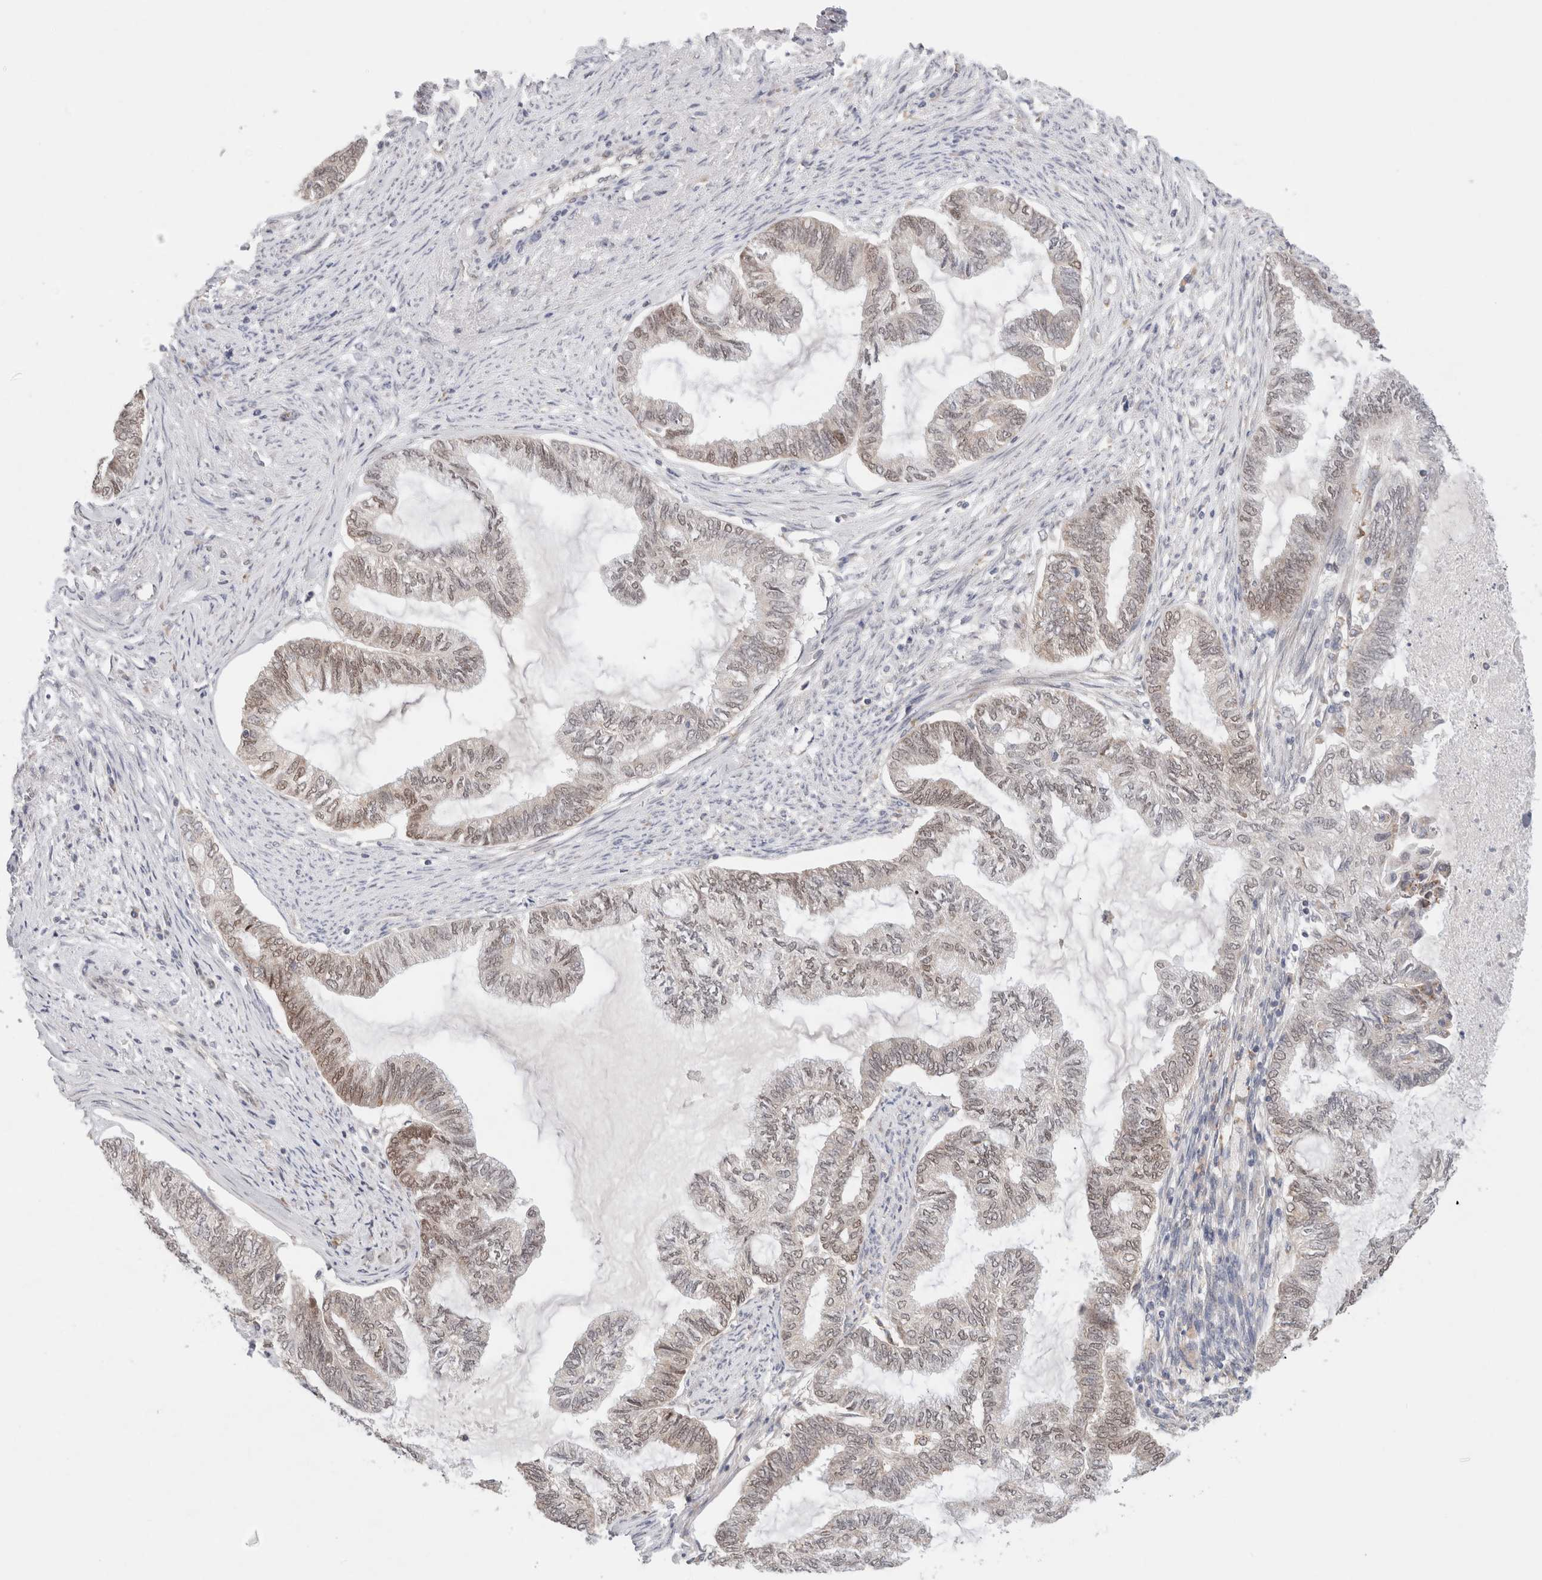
{"staining": {"intensity": "weak", "quantity": ">75%", "location": "nuclear"}, "tissue": "endometrial cancer", "cell_type": "Tumor cells", "image_type": "cancer", "snomed": [{"axis": "morphology", "description": "Adenocarcinoma, NOS"}, {"axis": "topography", "description": "Endometrium"}], "caption": "Protein staining of adenocarcinoma (endometrial) tissue shows weak nuclear positivity in about >75% of tumor cells. The staining was performed using DAB to visualize the protein expression in brown, while the nuclei were stained in blue with hematoxylin (Magnification: 20x).", "gene": "ERI3", "patient": {"sex": "female", "age": 86}}